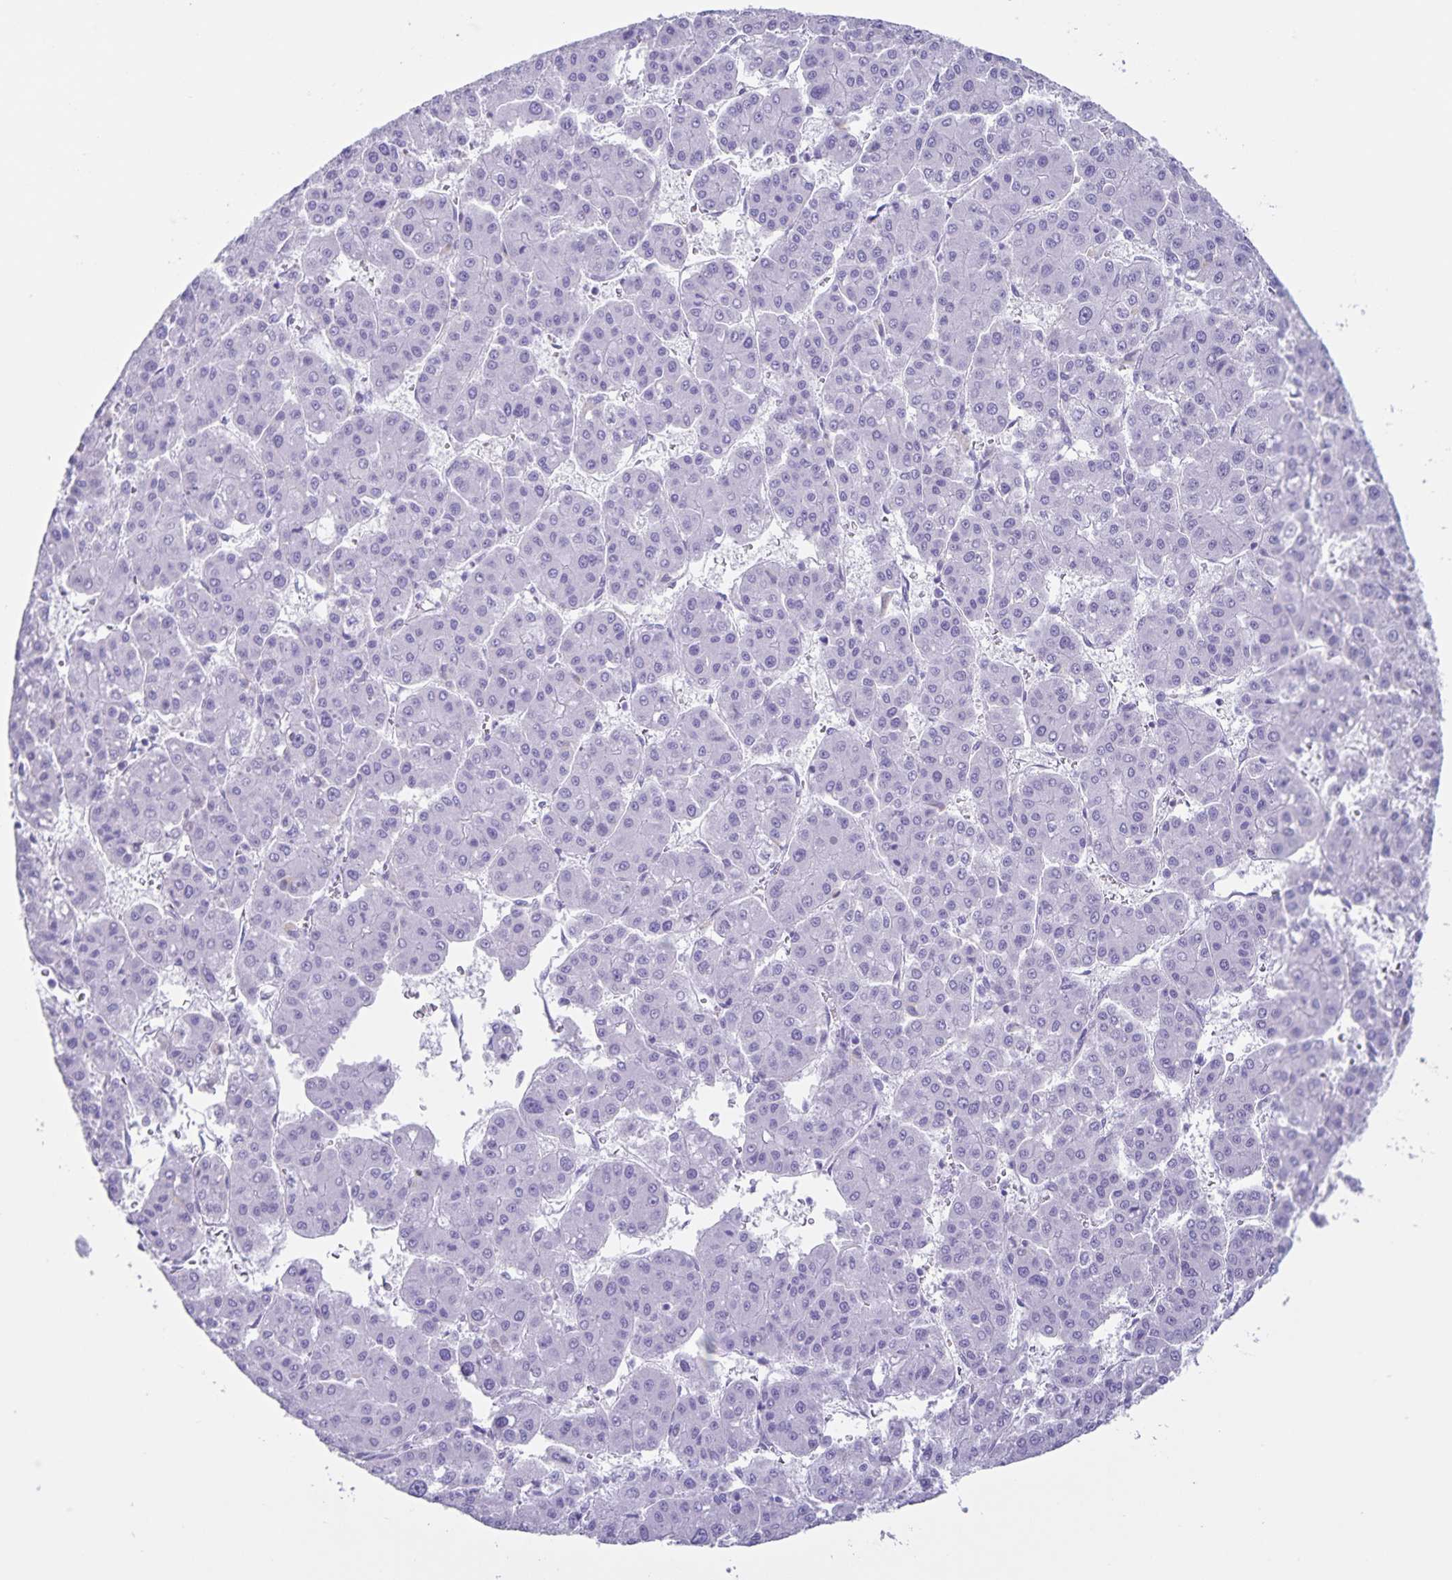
{"staining": {"intensity": "negative", "quantity": "none", "location": "none"}, "tissue": "liver cancer", "cell_type": "Tumor cells", "image_type": "cancer", "snomed": [{"axis": "morphology", "description": "Carcinoma, Hepatocellular, NOS"}, {"axis": "topography", "description": "Liver"}], "caption": "Image shows no significant protein expression in tumor cells of liver cancer.", "gene": "C11orf42", "patient": {"sex": "male", "age": 73}}